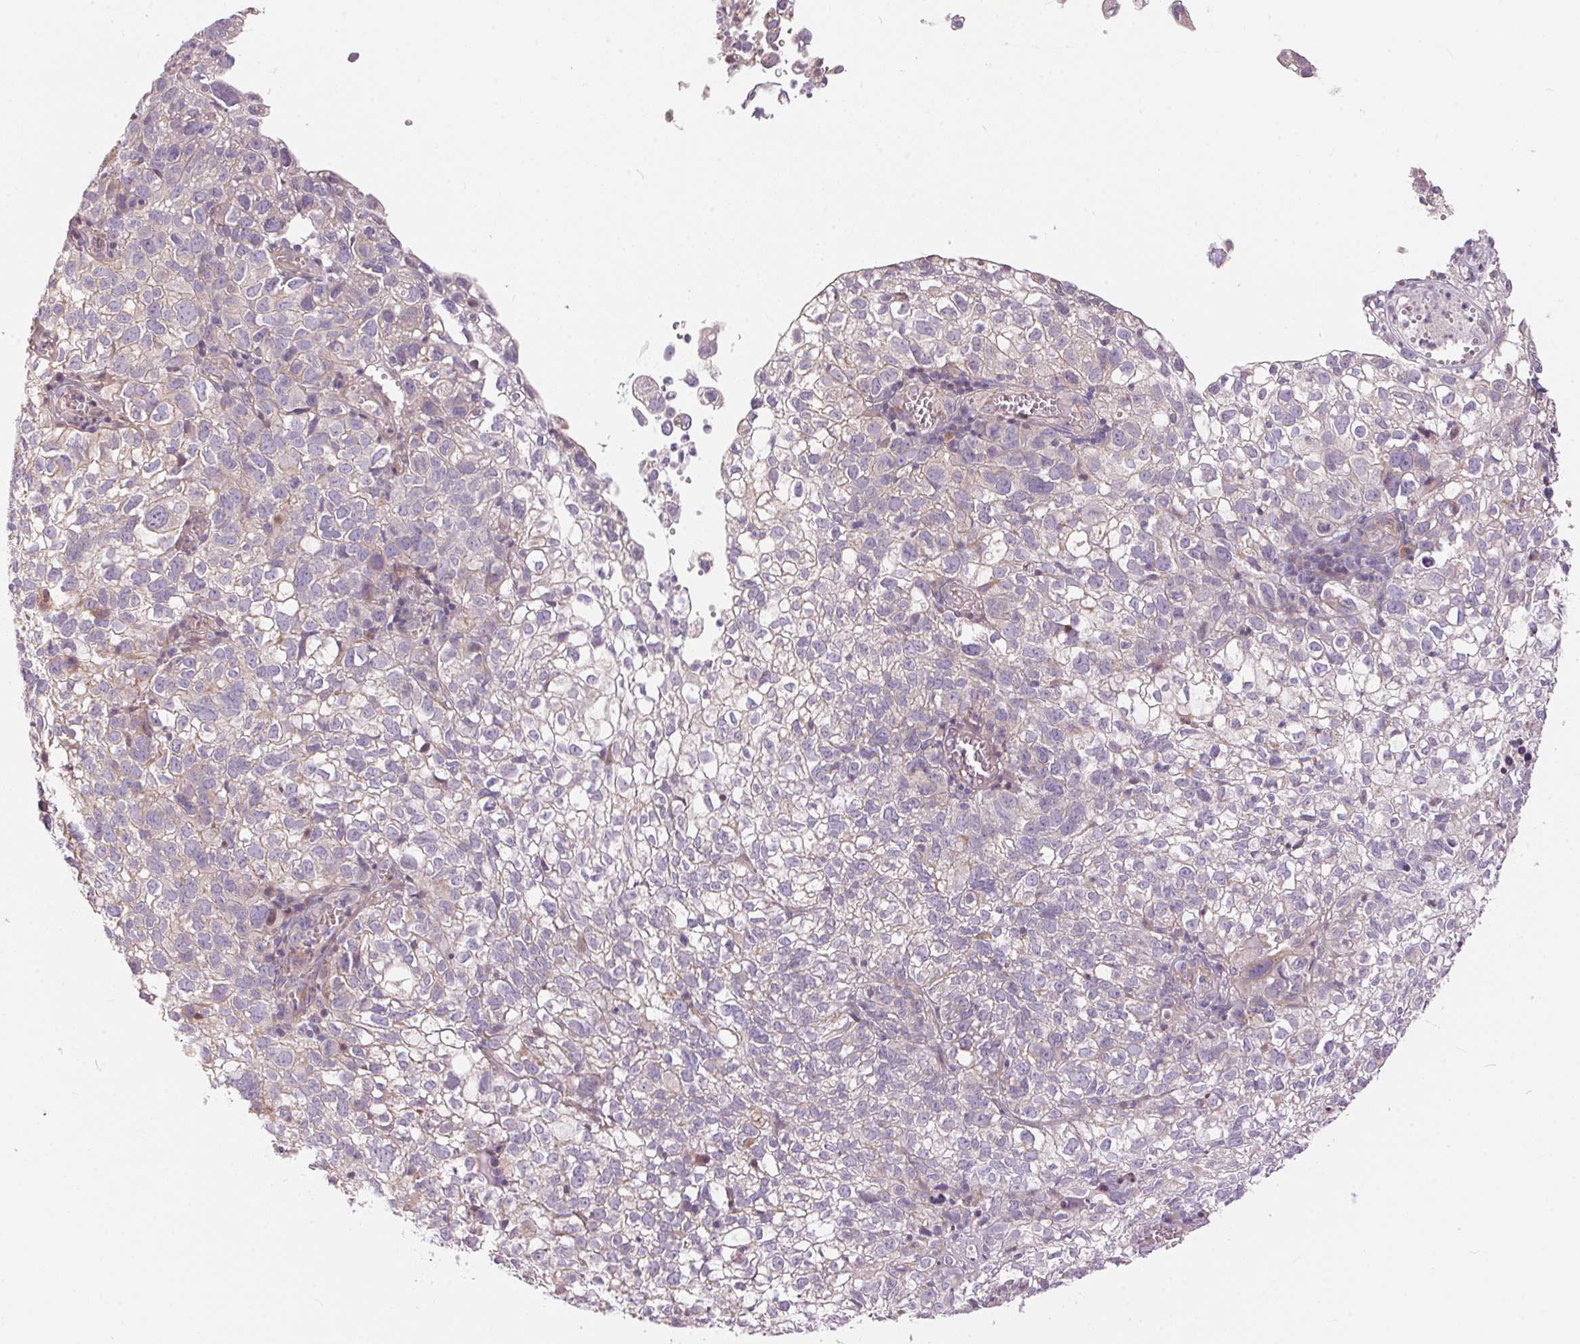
{"staining": {"intensity": "negative", "quantity": "none", "location": "none"}, "tissue": "cervical cancer", "cell_type": "Tumor cells", "image_type": "cancer", "snomed": [{"axis": "morphology", "description": "Squamous cell carcinoma, NOS"}, {"axis": "topography", "description": "Cervix"}], "caption": "Cervical squamous cell carcinoma stained for a protein using immunohistochemistry displays no staining tumor cells.", "gene": "UNC13B", "patient": {"sex": "female", "age": 55}}